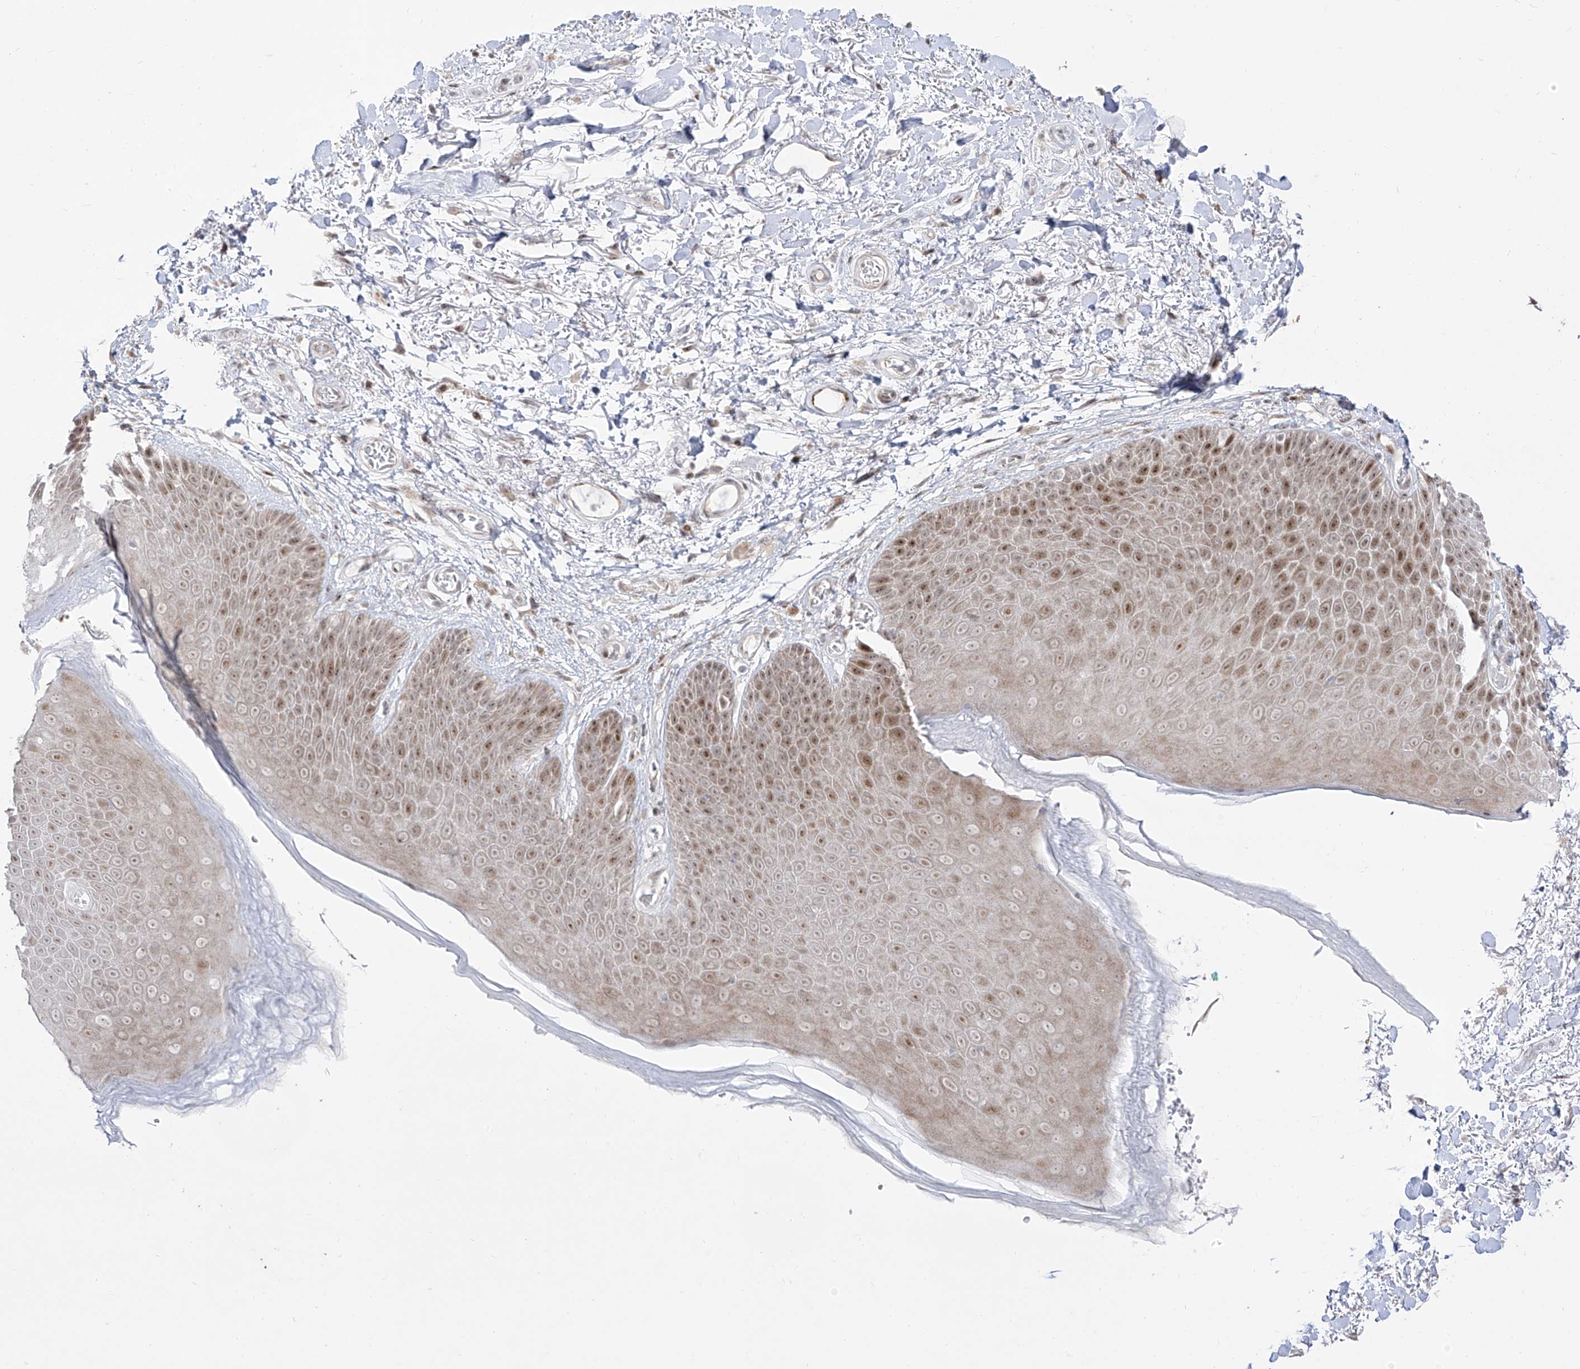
{"staining": {"intensity": "moderate", "quantity": "25%-75%", "location": "cytoplasmic/membranous,nuclear"}, "tissue": "skin", "cell_type": "Epidermal cells", "image_type": "normal", "snomed": [{"axis": "morphology", "description": "Normal tissue, NOS"}, {"axis": "topography", "description": "Anal"}], "caption": "A brown stain labels moderate cytoplasmic/membranous,nuclear positivity of a protein in epidermal cells of unremarkable human skin.", "gene": "ZNF180", "patient": {"sex": "male", "age": 74}}